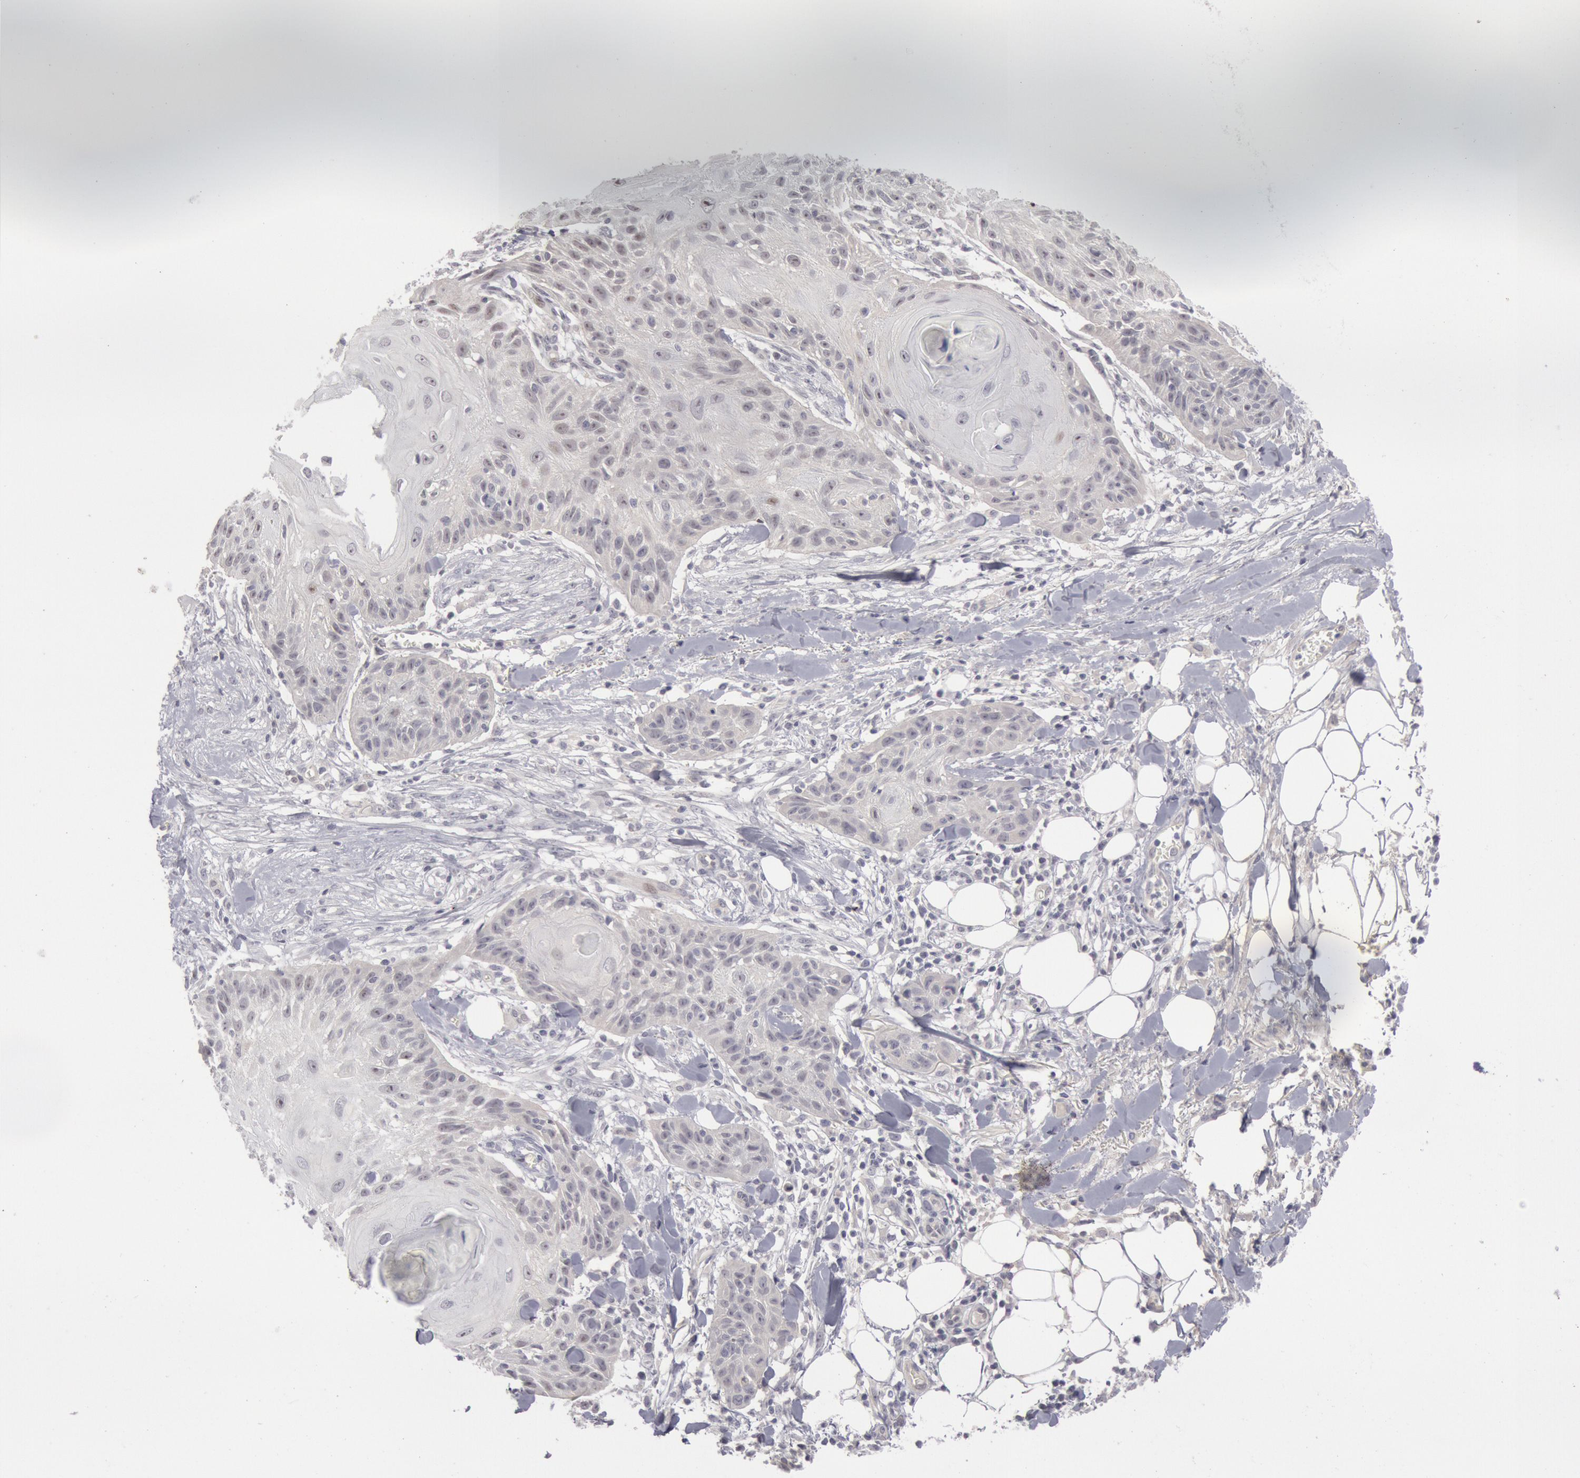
{"staining": {"intensity": "negative", "quantity": "none", "location": "none"}, "tissue": "skin cancer", "cell_type": "Tumor cells", "image_type": "cancer", "snomed": [{"axis": "morphology", "description": "Squamous cell carcinoma, NOS"}, {"axis": "topography", "description": "Skin"}], "caption": "Tumor cells show no significant protein staining in skin cancer.", "gene": "JOSD1", "patient": {"sex": "female", "age": 88}}